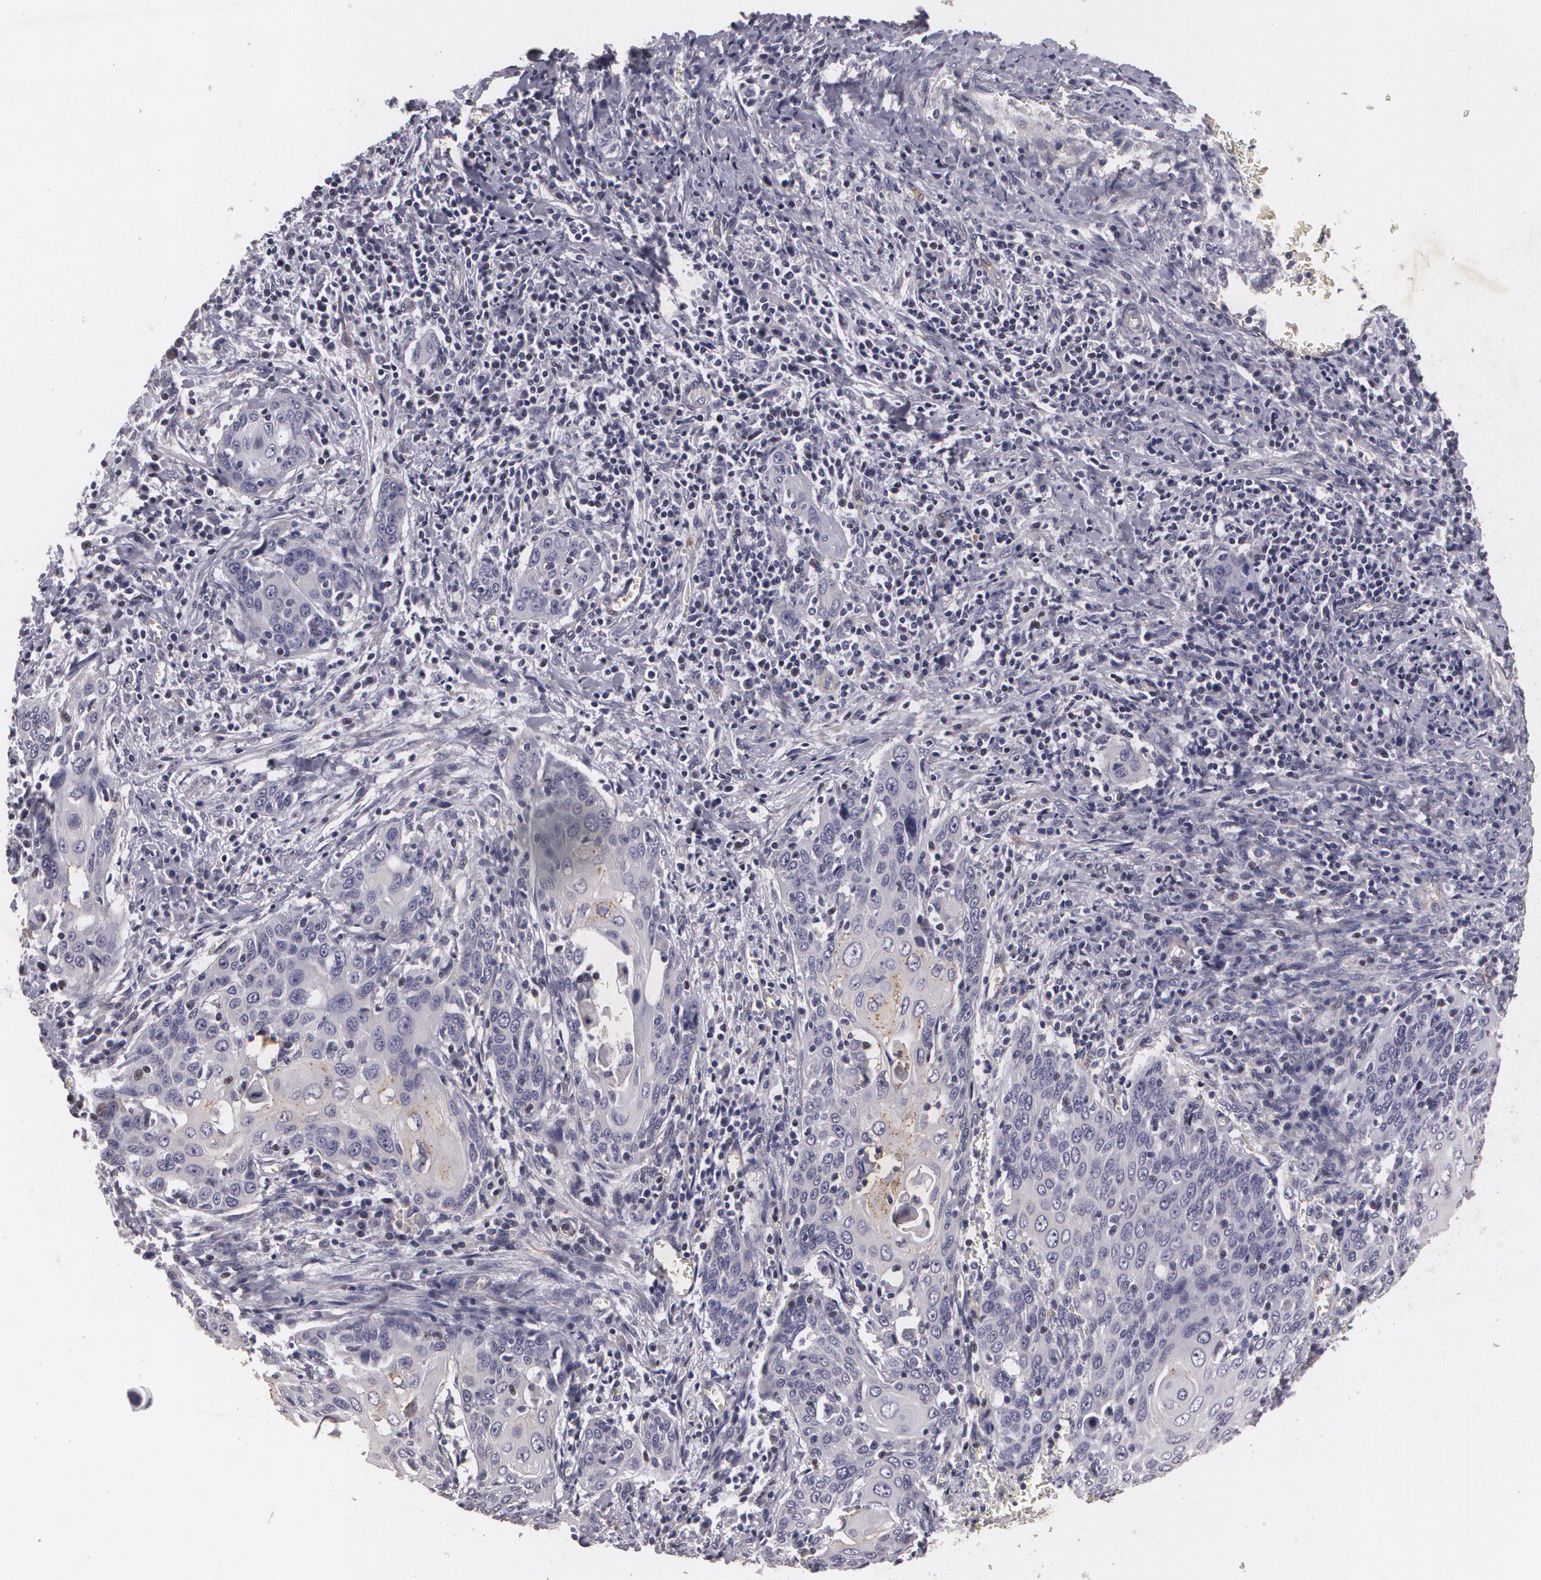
{"staining": {"intensity": "weak", "quantity": "<25%", "location": "cytoplasmic/membranous"}, "tissue": "cervical cancer", "cell_type": "Tumor cells", "image_type": "cancer", "snomed": [{"axis": "morphology", "description": "Squamous cell carcinoma, NOS"}, {"axis": "topography", "description": "Cervix"}], "caption": "An image of cervical cancer stained for a protein shows no brown staining in tumor cells.", "gene": "KCNA4", "patient": {"sex": "female", "age": 54}}